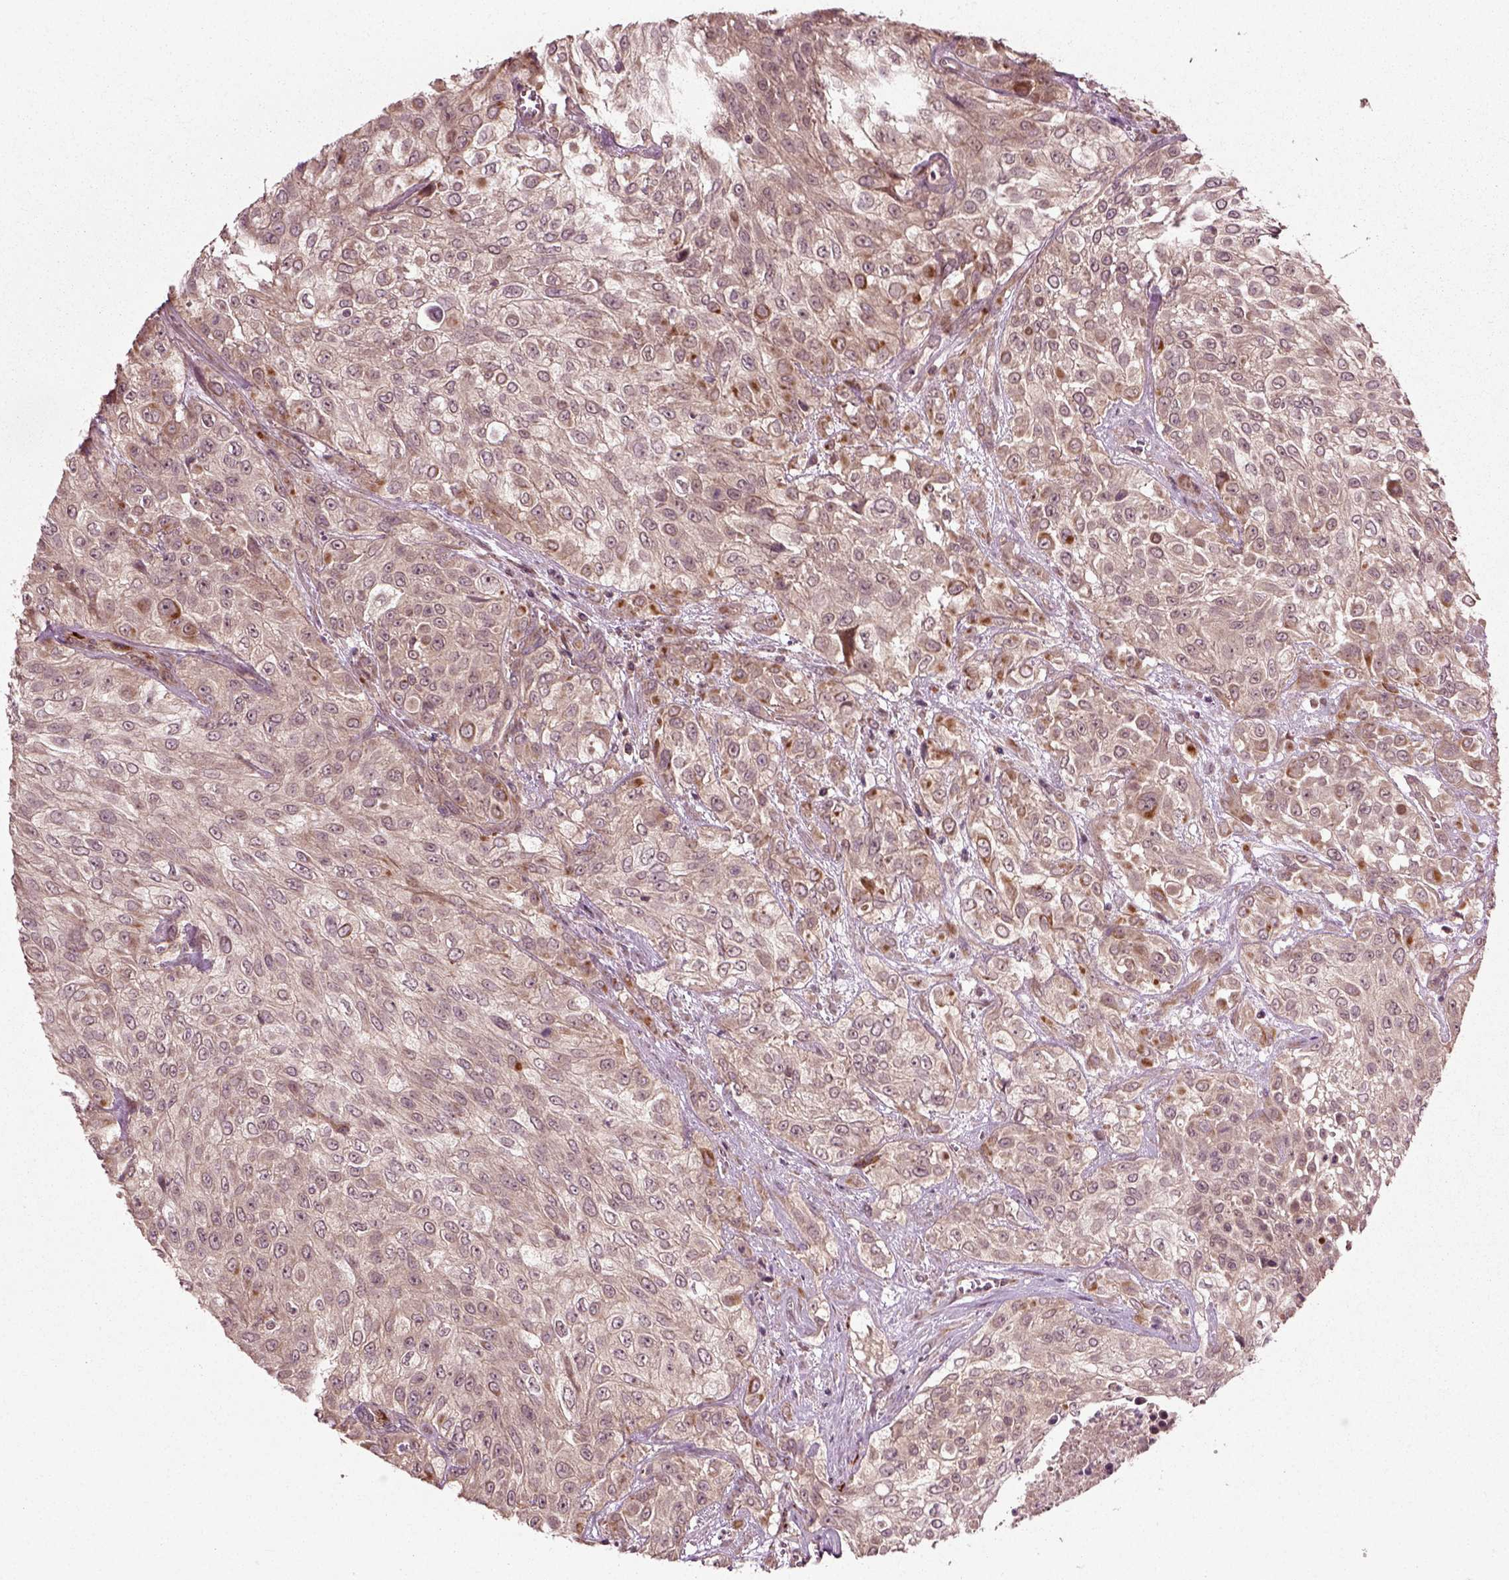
{"staining": {"intensity": "strong", "quantity": "<25%", "location": "cytoplasmic/membranous"}, "tissue": "urothelial cancer", "cell_type": "Tumor cells", "image_type": "cancer", "snomed": [{"axis": "morphology", "description": "Urothelial carcinoma, High grade"}, {"axis": "topography", "description": "Urinary bladder"}], "caption": "Protein expression analysis of human urothelial carcinoma (high-grade) reveals strong cytoplasmic/membranous staining in approximately <25% of tumor cells.", "gene": "PLCD3", "patient": {"sex": "male", "age": 57}}